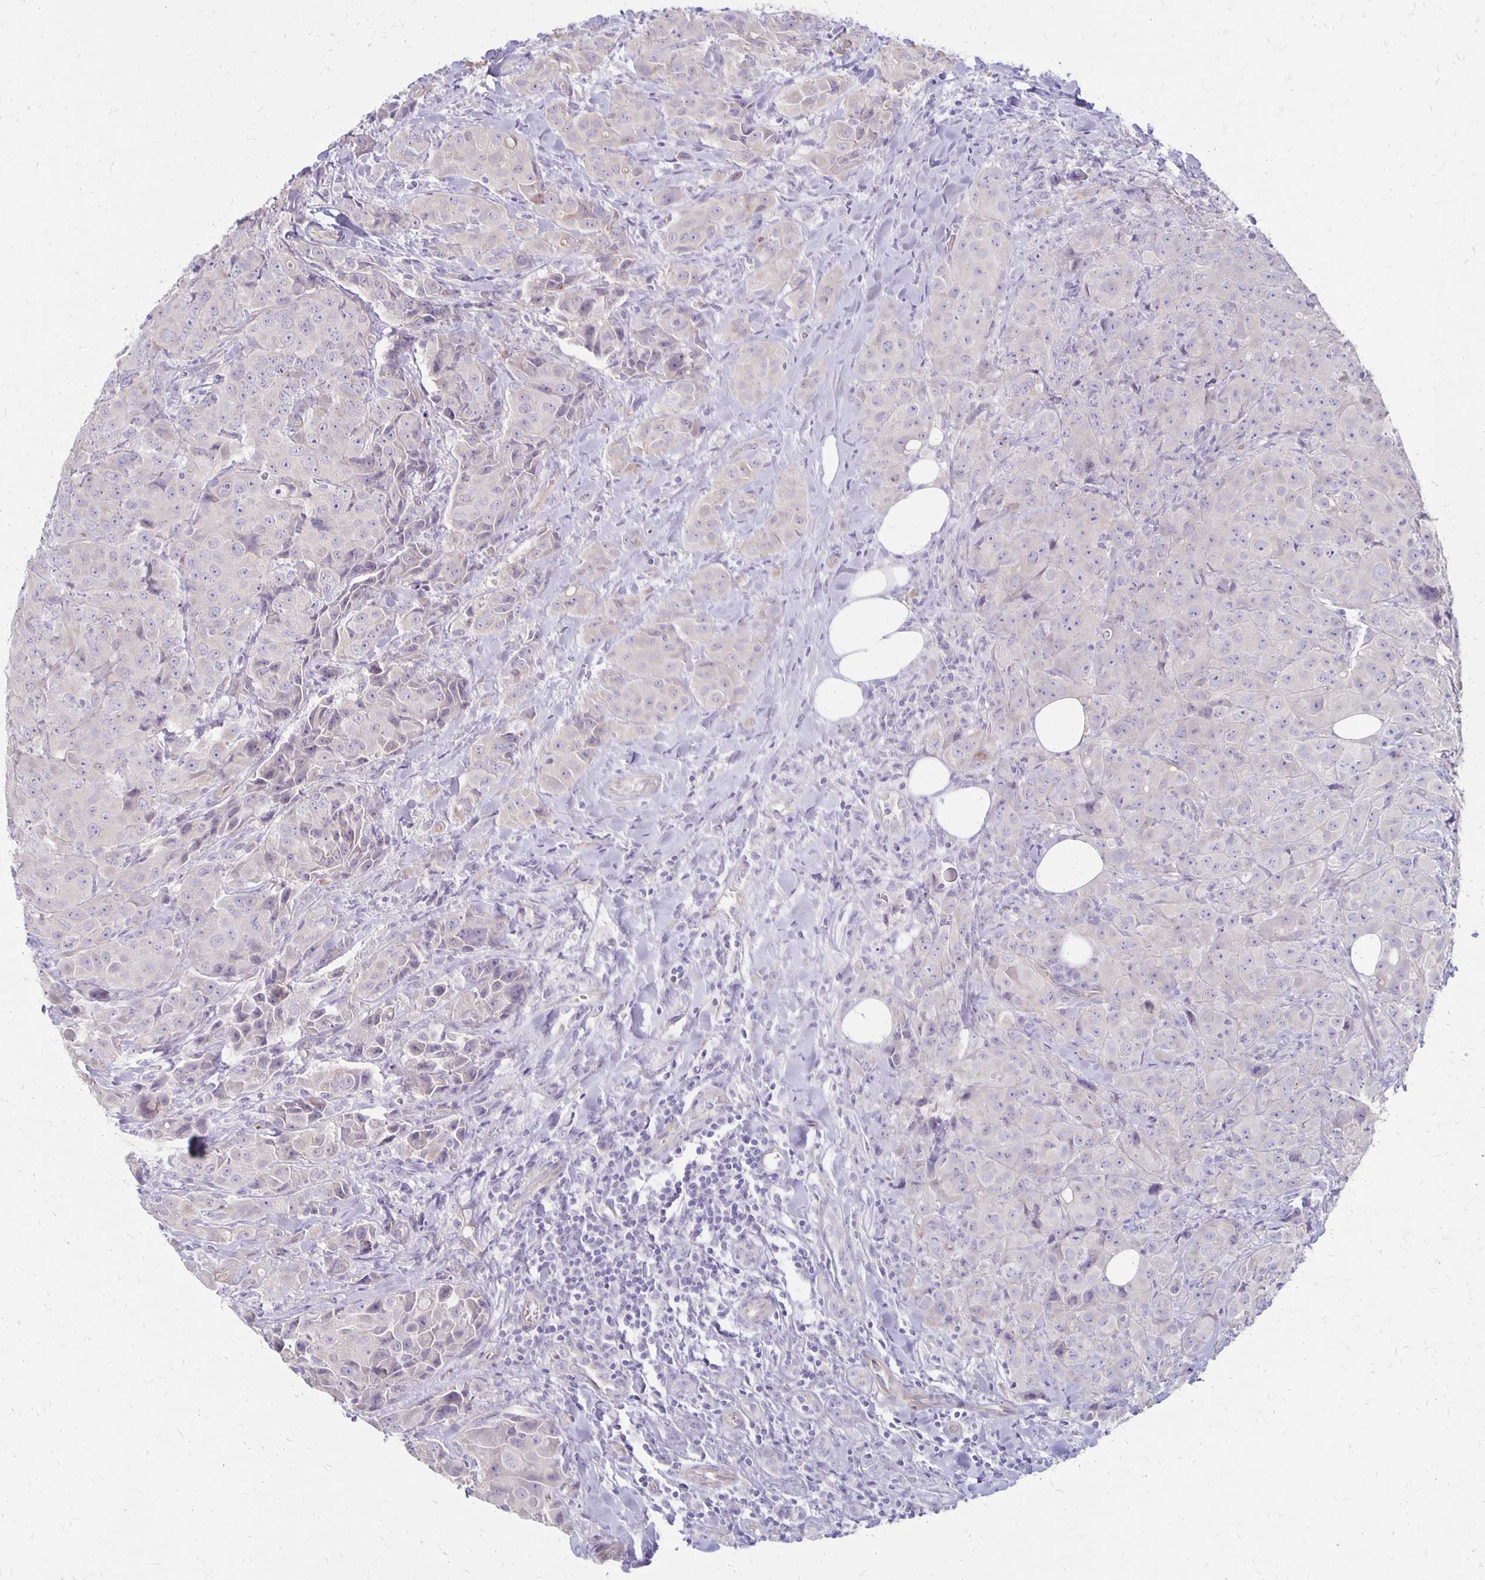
{"staining": {"intensity": "negative", "quantity": "none", "location": "none"}, "tissue": "breast cancer", "cell_type": "Tumor cells", "image_type": "cancer", "snomed": [{"axis": "morphology", "description": "Normal tissue, NOS"}, {"axis": "morphology", "description": "Duct carcinoma"}, {"axis": "topography", "description": "Breast"}], "caption": "This is an immunohistochemistry (IHC) histopathology image of breast intraductal carcinoma. There is no expression in tumor cells.", "gene": "HOMER1", "patient": {"sex": "female", "age": 43}}